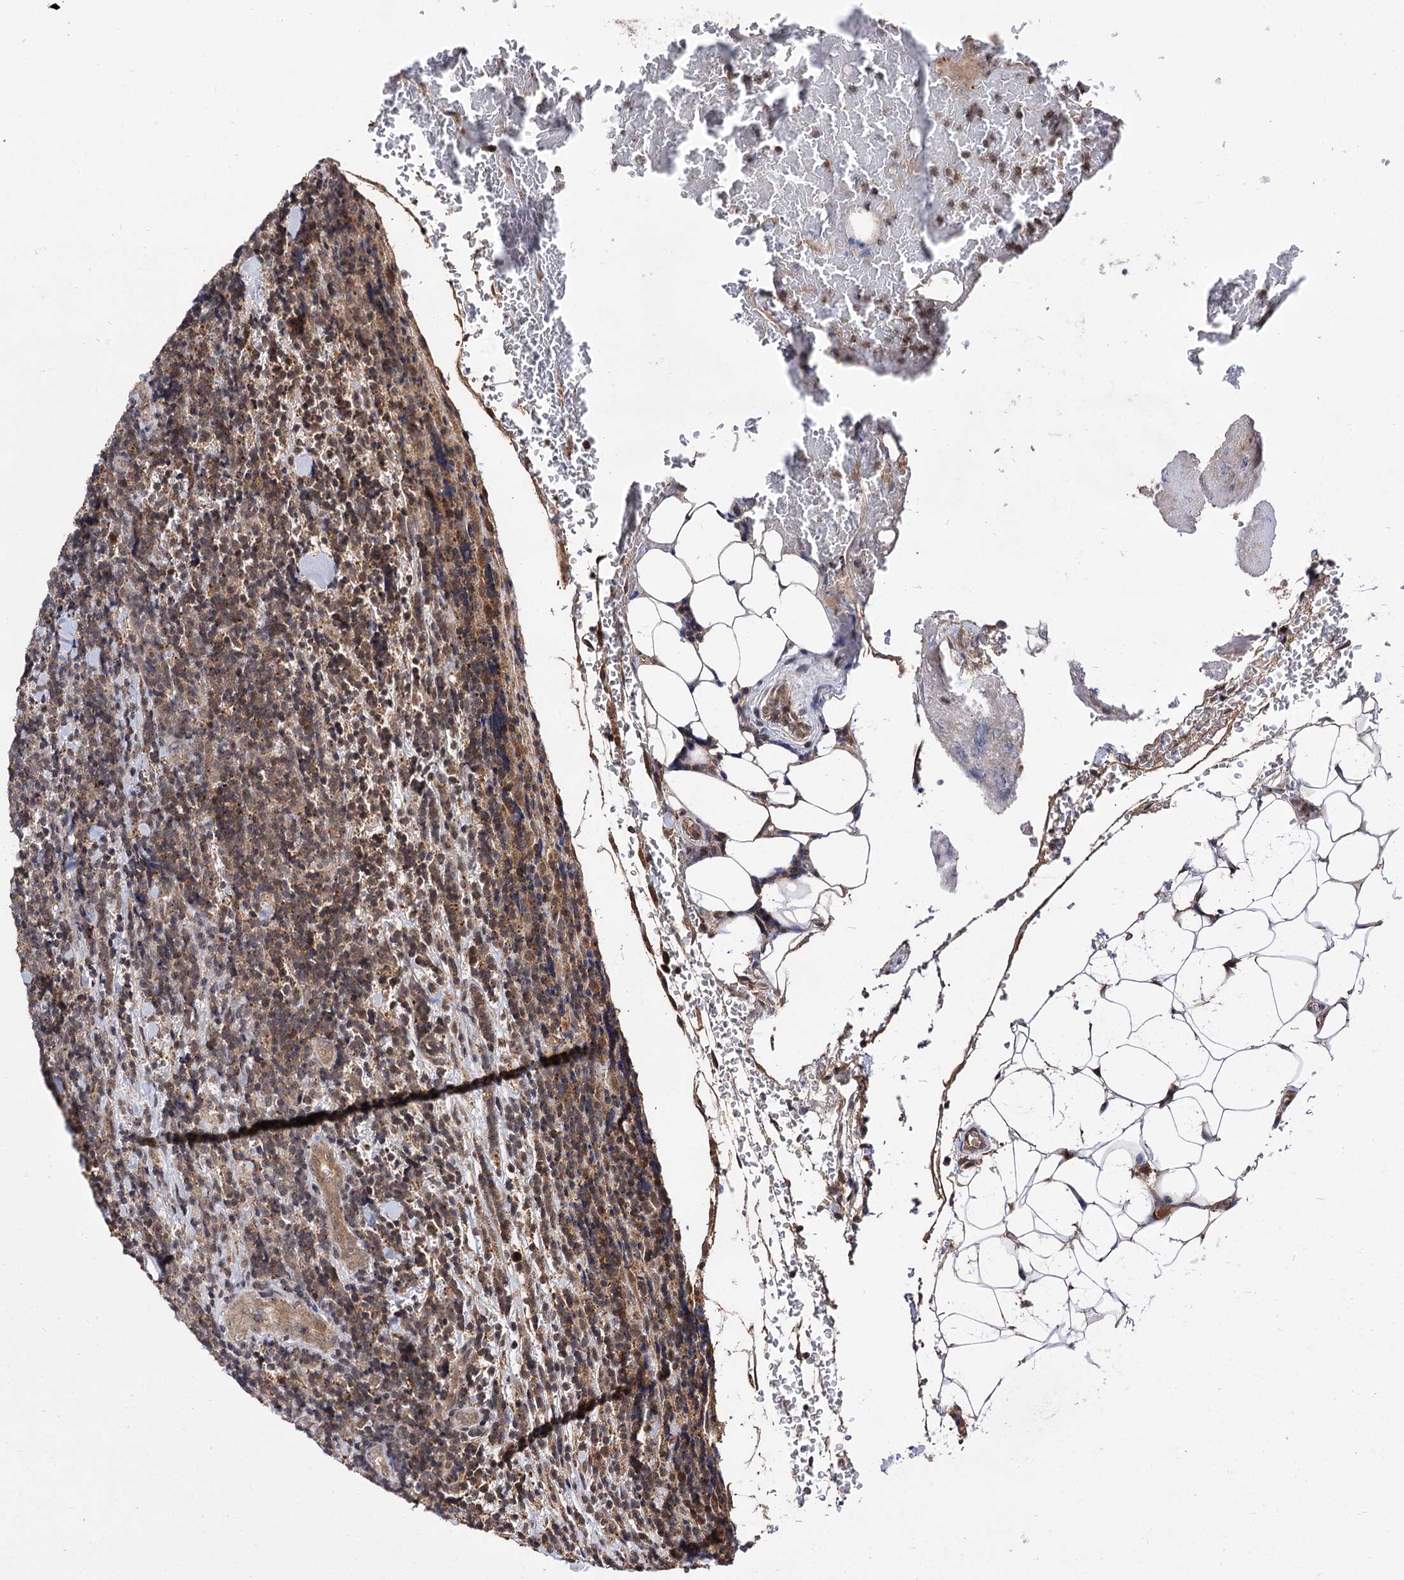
{"staining": {"intensity": "moderate", "quantity": "25%-75%", "location": "cytoplasmic/membranous"}, "tissue": "lymphoma", "cell_type": "Tumor cells", "image_type": "cancer", "snomed": [{"axis": "morphology", "description": "Malignant lymphoma, non-Hodgkin's type, Low grade"}, {"axis": "topography", "description": "Lymph node"}], "caption": "Low-grade malignant lymphoma, non-Hodgkin's type was stained to show a protein in brown. There is medium levels of moderate cytoplasmic/membranous staining in approximately 25%-75% of tumor cells.", "gene": "MICAL2", "patient": {"sex": "male", "age": 66}}